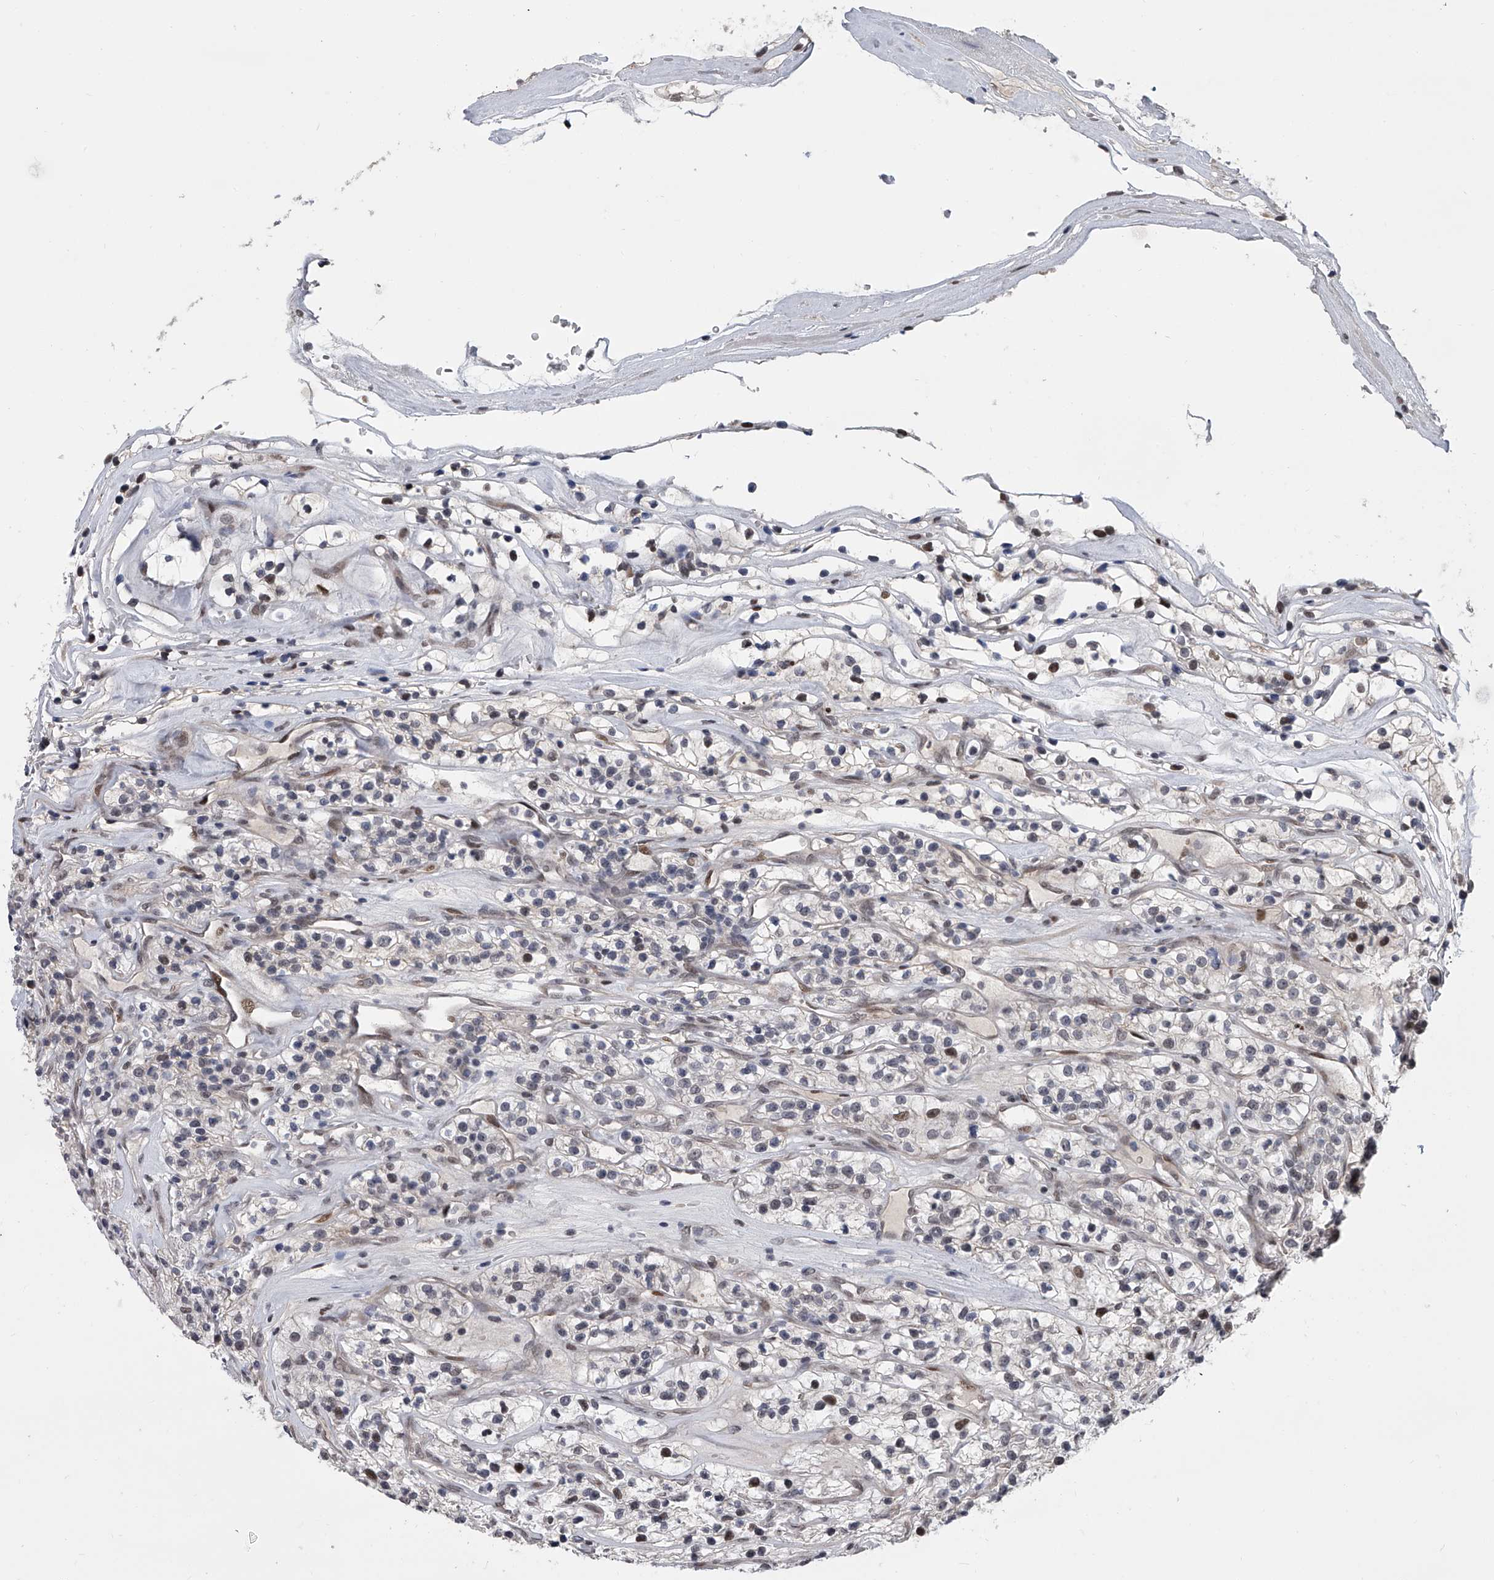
{"staining": {"intensity": "negative", "quantity": "none", "location": "none"}, "tissue": "renal cancer", "cell_type": "Tumor cells", "image_type": "cancer", "snomed": [{"axis": "morphology", "description": "Adenocarcinoma, NOS"}, {"axis": "topography", "description": "Kidney"}], "caption": "Immunohistochemistry (IHC) of renal cancer (adenocarcinoma) shows no expression in tumor cells.", "gene": "ZNF426", "patient": {"sex": "female", "age": 57}}